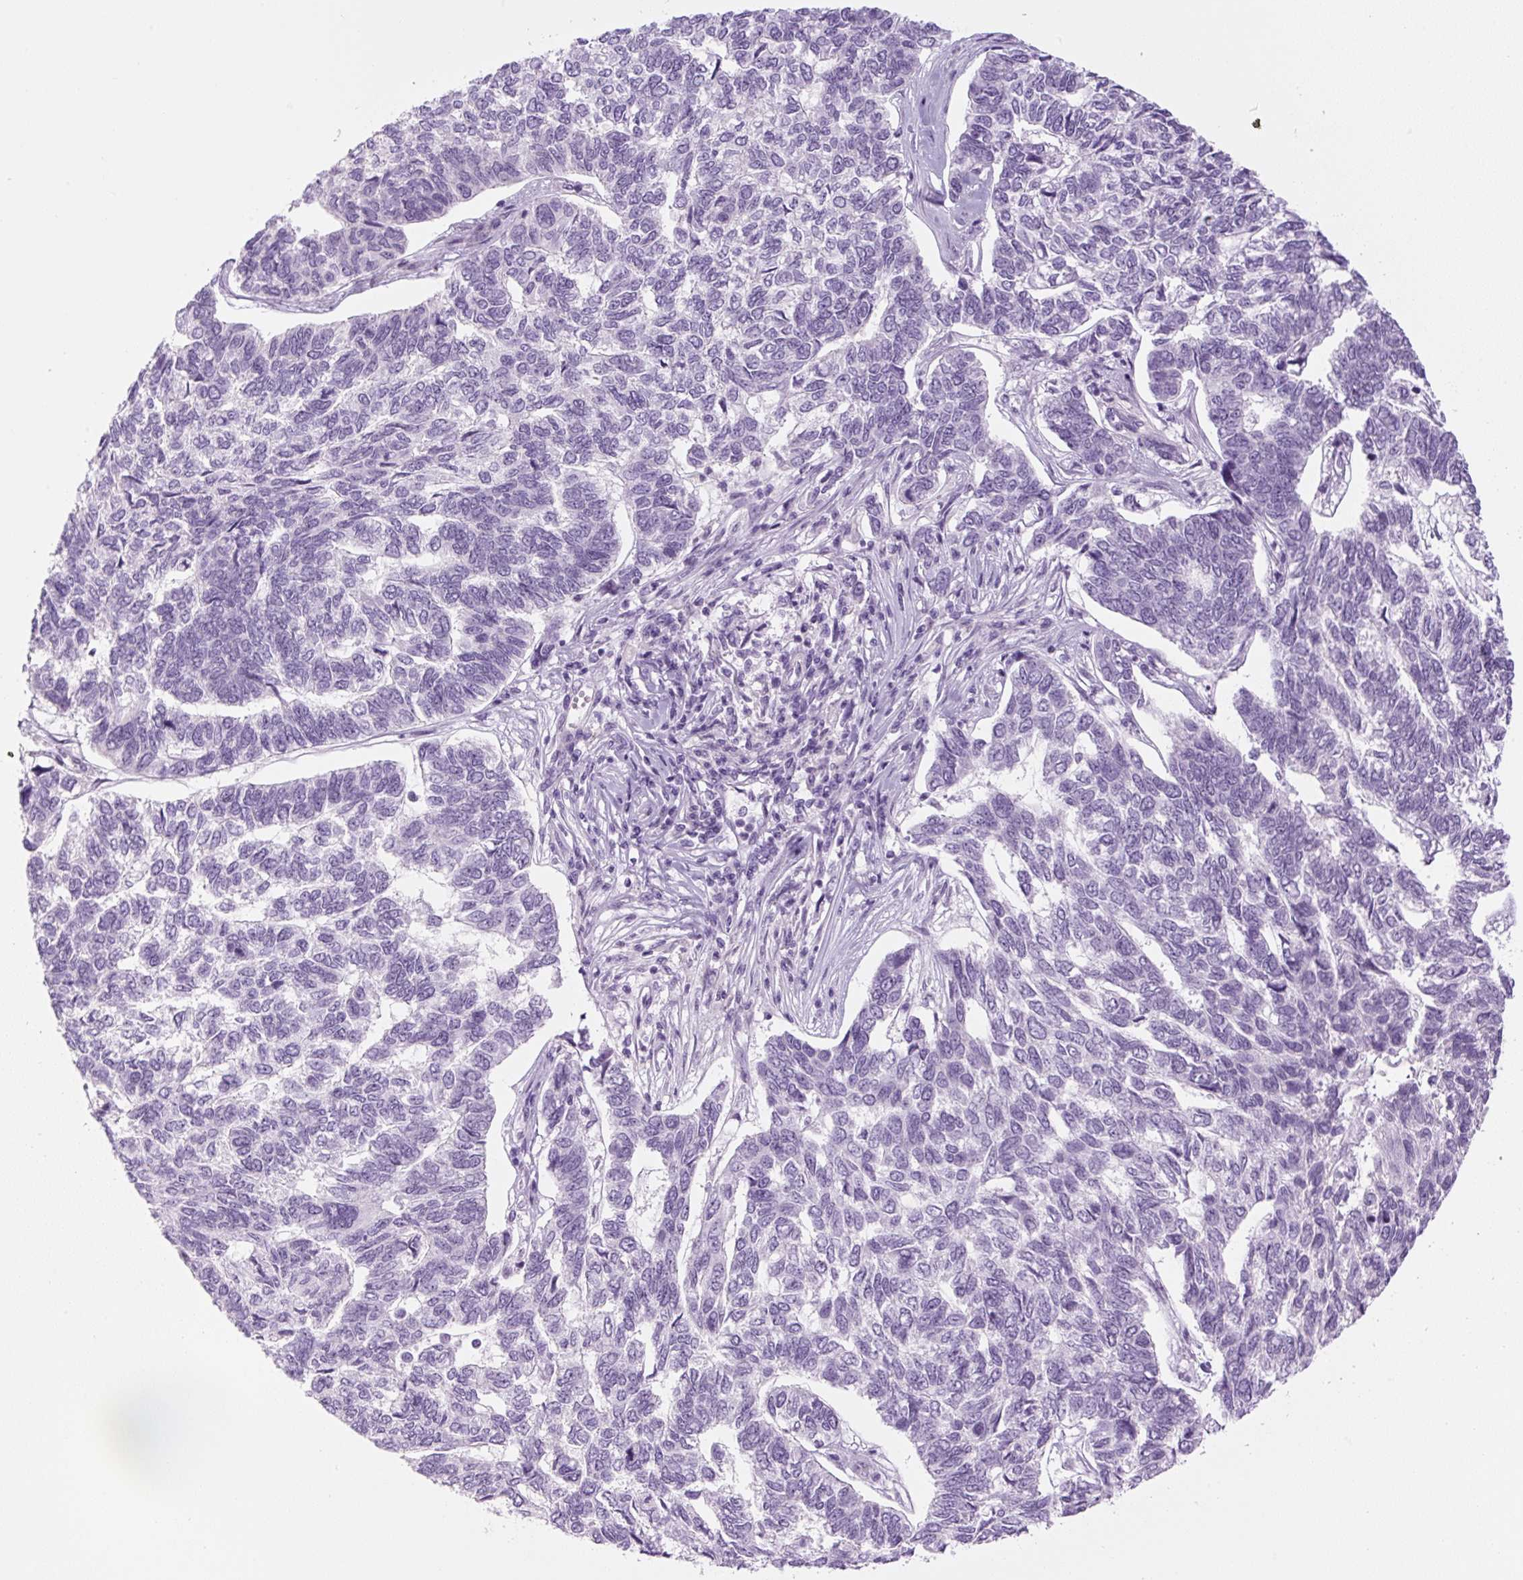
{"staining": {"intensity": "negative", "quantity": "none", "location": "none"}, "tissue": "skin cancer", "cell_type": "Tumor cells", "image_type": "cancer", "snomed": [{"axis": "morphology", "description": "Basal cell carcinoma"}, {"axis": "topography", "description": "Skin"}], "caption": "There is no significant staining in tumor cells of skin cancer (basal cell carcinoma). (DAB IHC, high magnification).", "gene": "TMEM151B", "patient": {"sex": "female", "age": 65}}